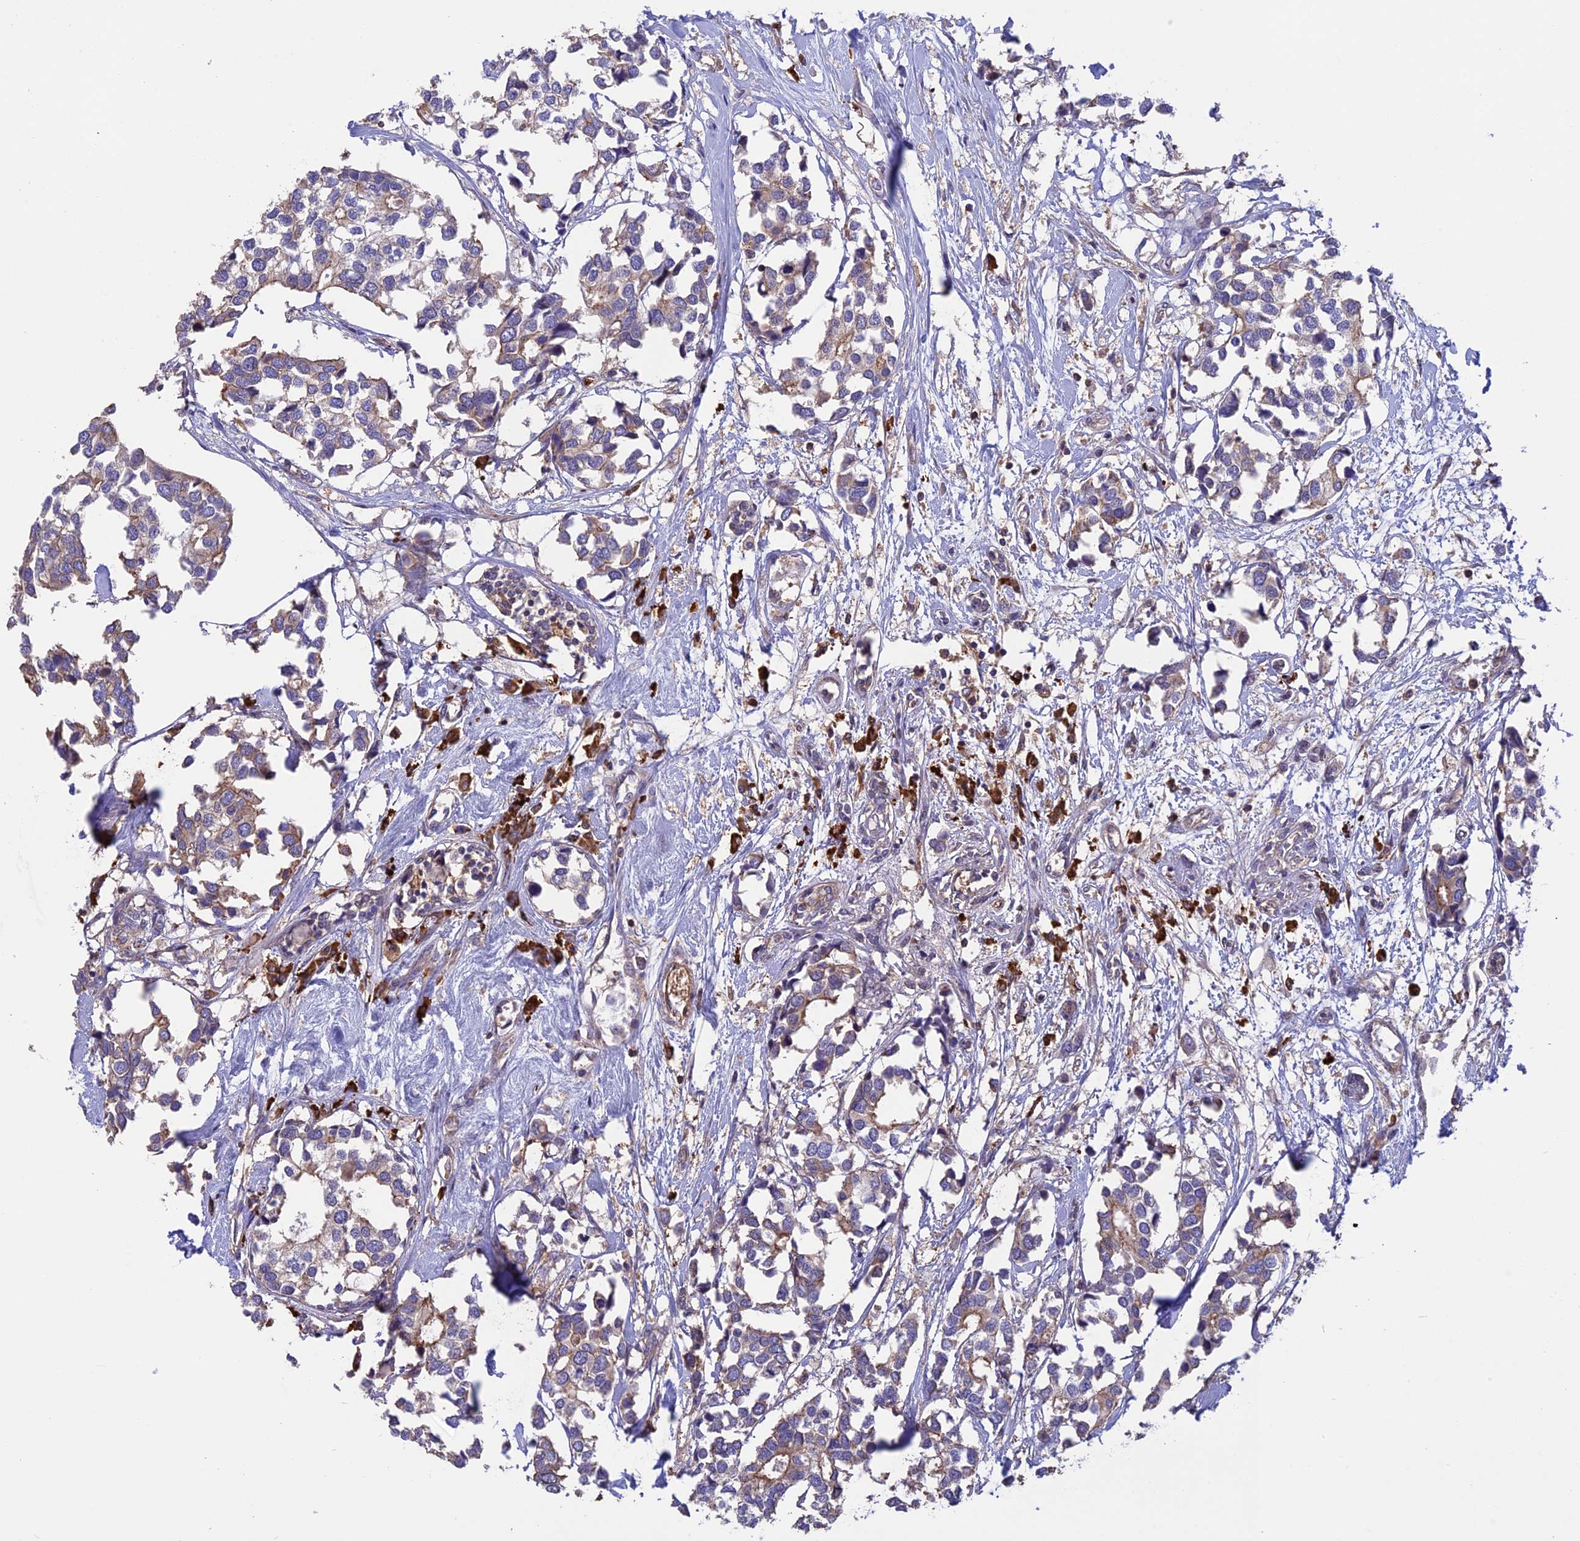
{"staining": {"intensity": "moderate", "quantity": "<25%", "location": "cytoplasmic/membranous"}, "tissue": "breast cancer", "cell_type": "Tumor cells", "image_type": "cancer", "snomed": [{"axis": "morphology", "description": "Duct carcinoma"}, {"axis": "topography", "description": "Breast"}], "caption": "Breast invasive ductal carcinoma tissue demonstrates moderate cytoplasmic/membranous expression in about <25% of tumor cells", "gene": "GAS8", "patient": {"sex": "female", "age": 83}}